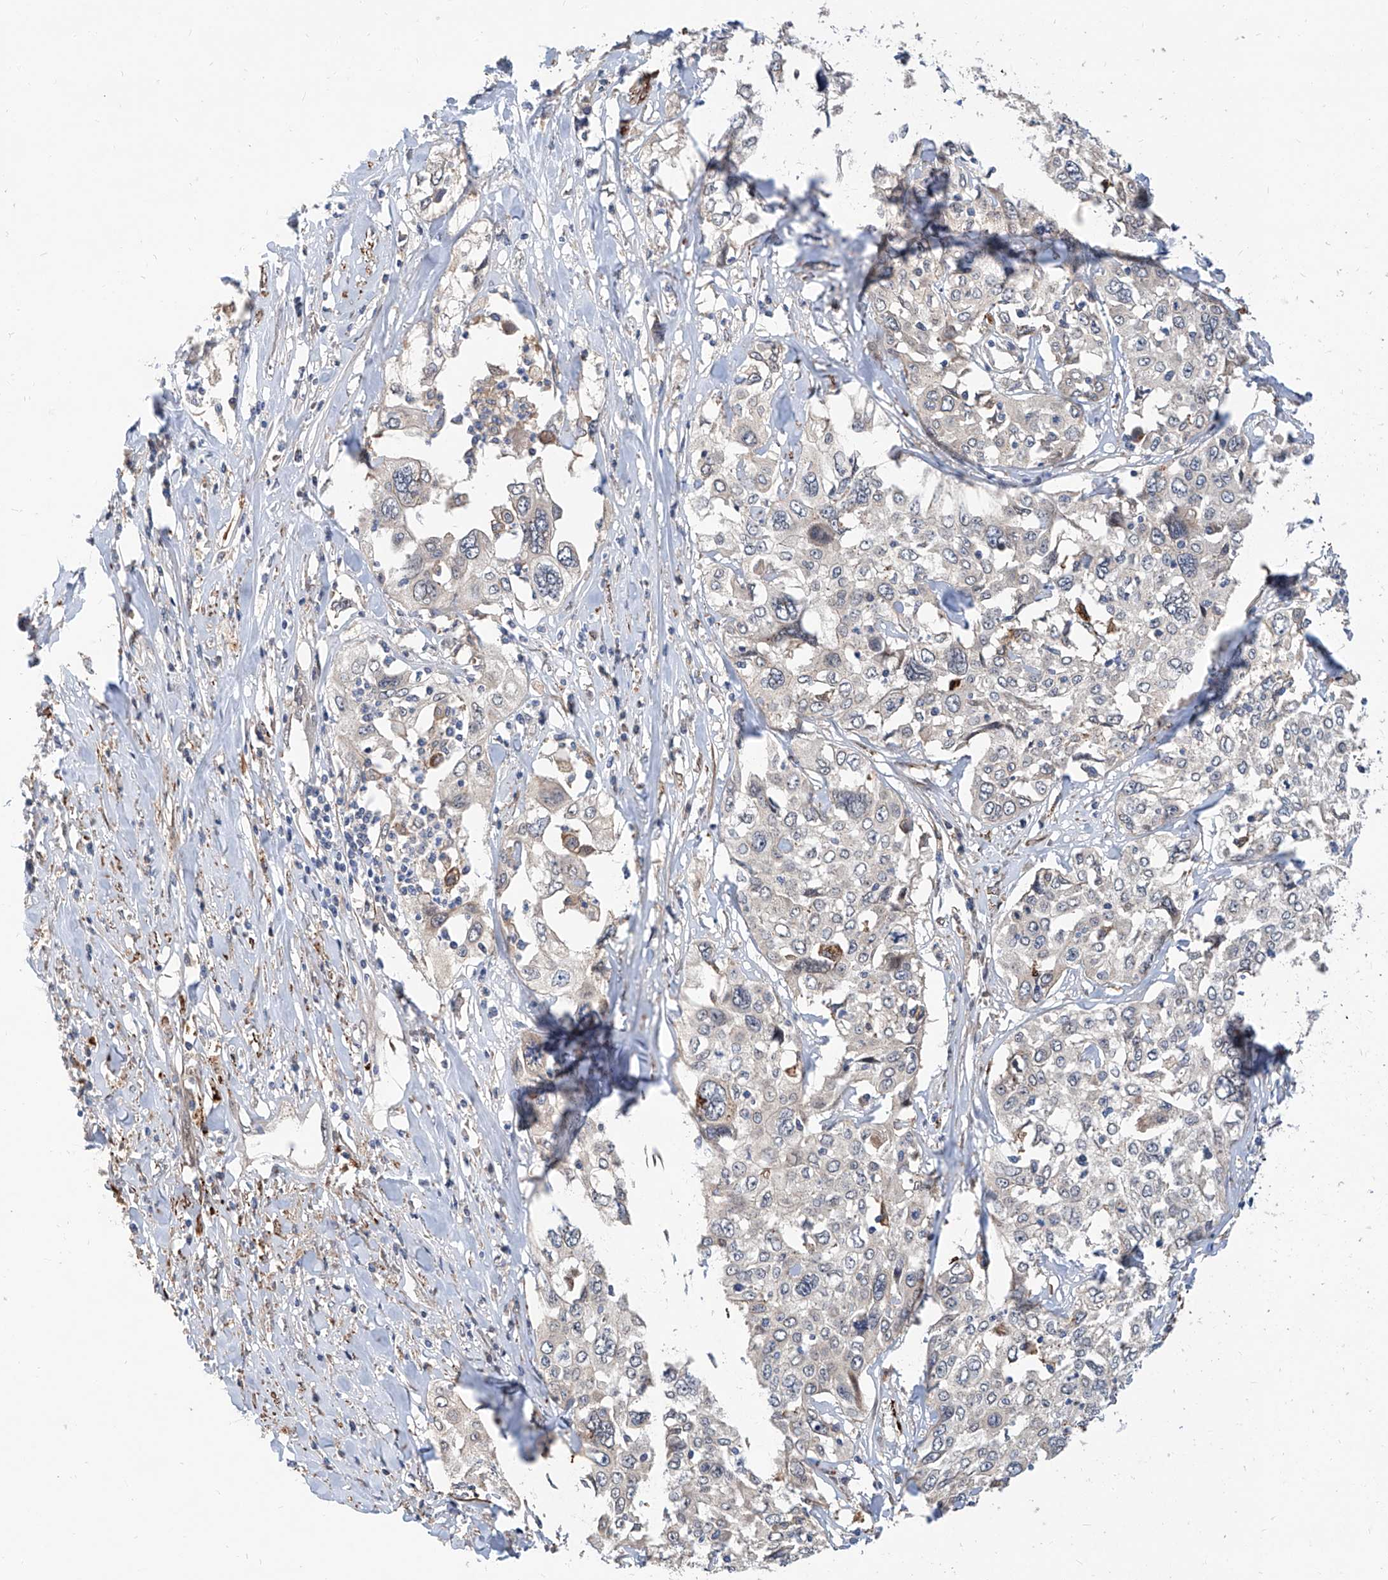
{"staining": {"intensity": "negative", "quantity": "none", "location": "none"}, "tissue": "cervical cancer", "cell_type": "Tumor cells", "image_type": "cancer", "snomed": [{"axis": "morphology", "description": "Squamous cell carcinoma, NOS"}, {"axis": "topography", "description": "Cervix"}], "caption": "The immunohistochemistry (IHC) photomicrograph has no significant staining in tumor cells of cervical cancer (squamous cell carcinoma) tissue.", "gene": "MAGEE2", "patient": {"sex": "female", "age": 31}}